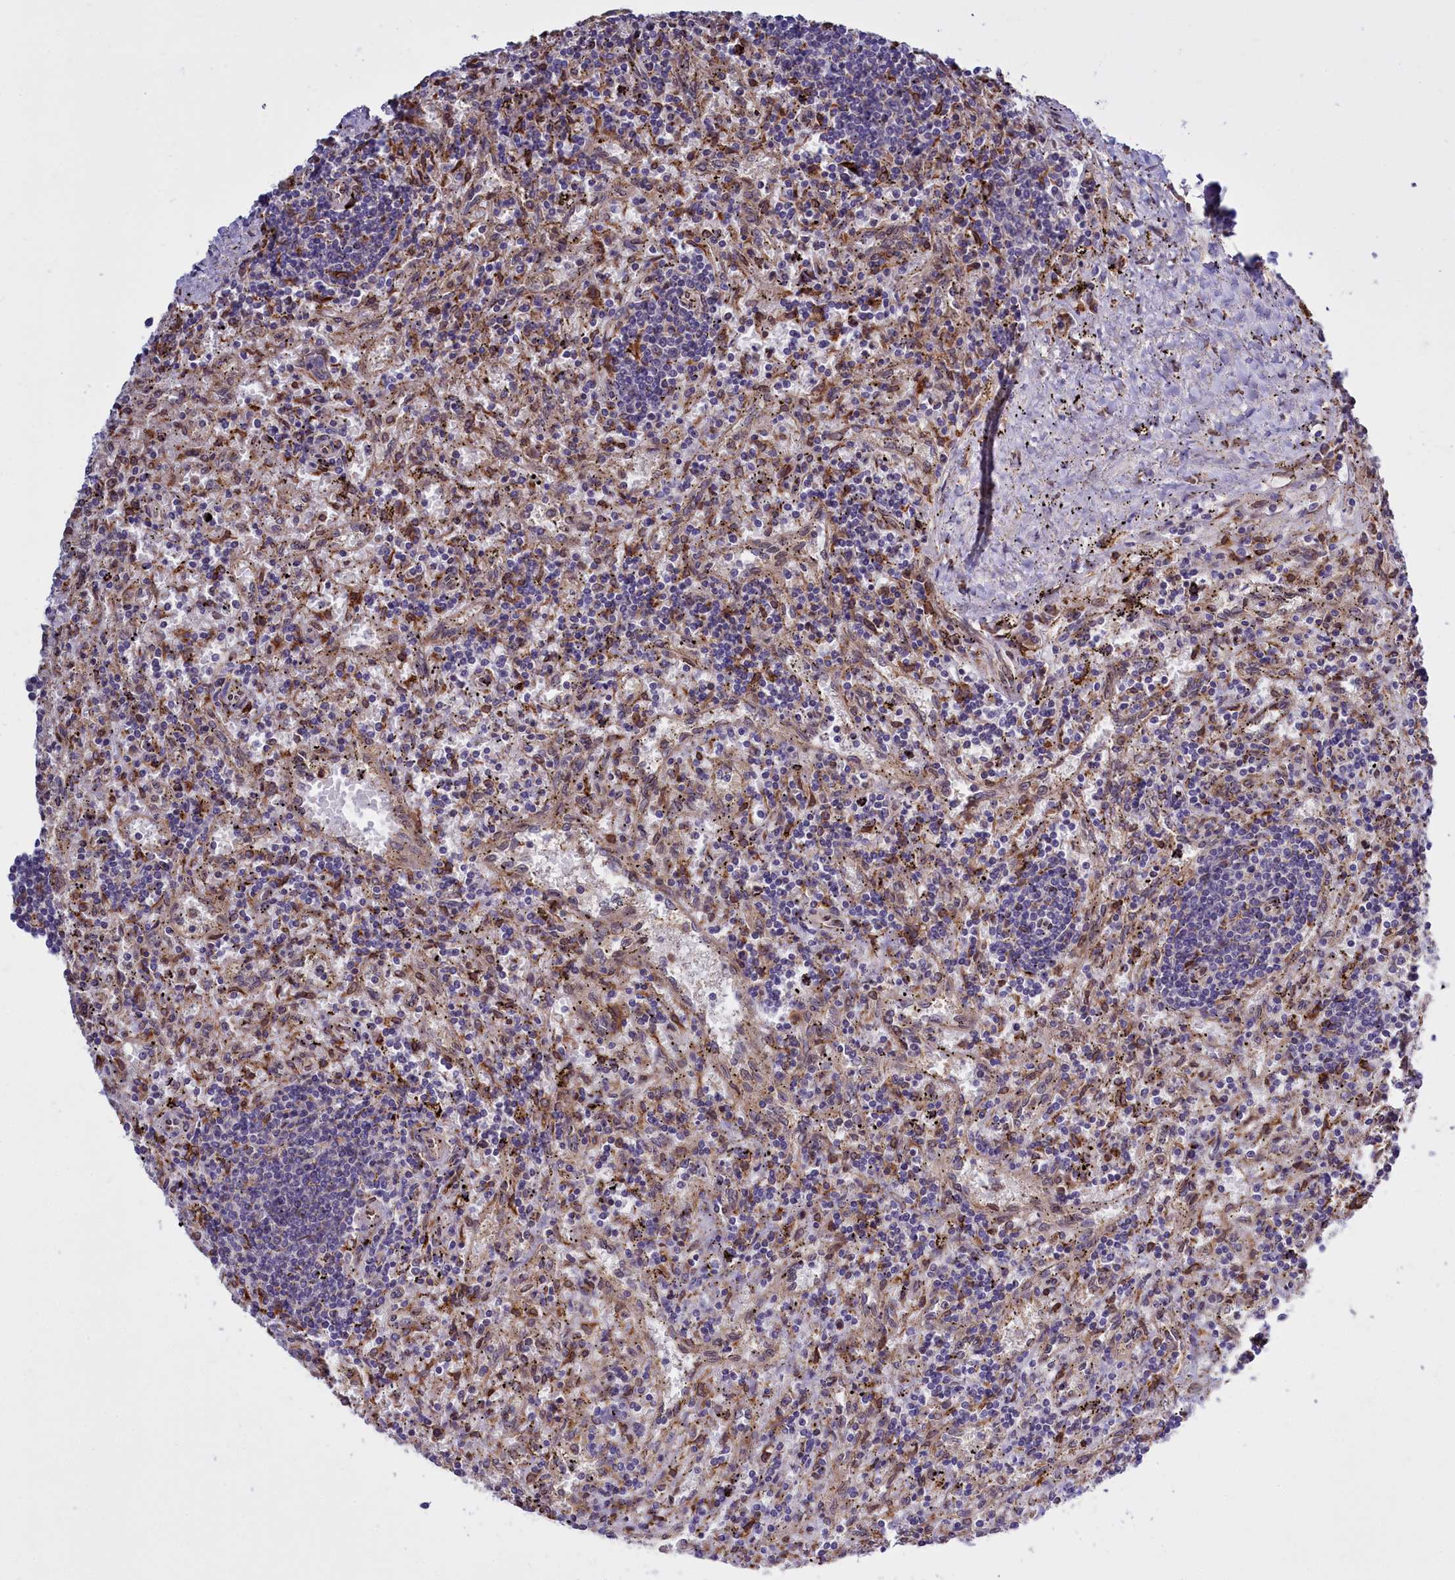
{"staining": {"intensity": "negative", "quantity": "none", "location": "none"}, "tissue": "lymphoma", "cell_type": "Tumor cells", "image_type": "cancer", "snomed": [{"axis": "morphology", "description": "Malignant lymphoma, non-Hodgkin's type, Low grade"}, {"axis": "topography", "description": "Spleen"}], "caption": "The micrograph displays no staining of tumor cells in low-grade malignant lymphoma, non-Hodgkin's type.", "gene": "RAPGEF4", "patient": {"sex": "male", "age": 76}}